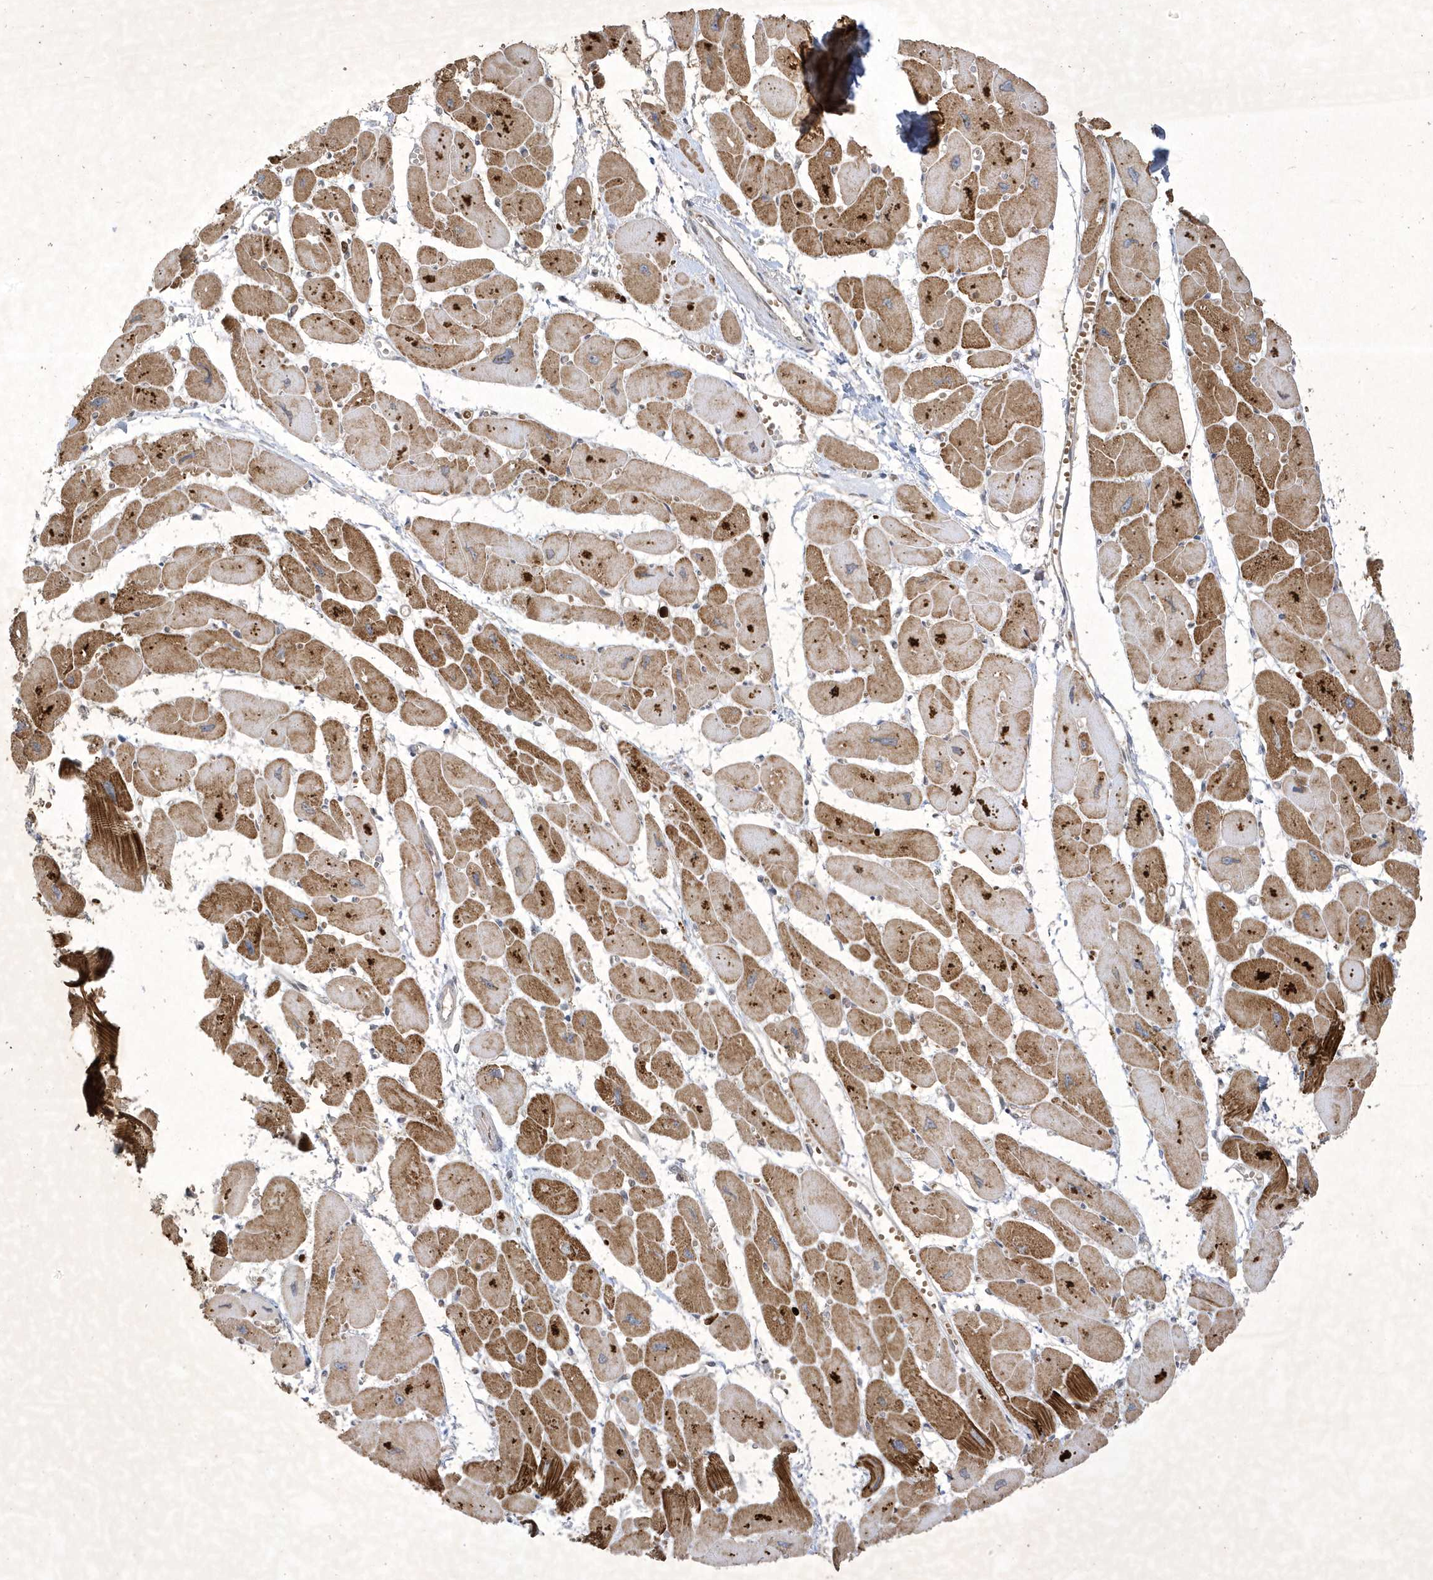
{"staining": {"intensity": "strong", "quantity": ">75%", "location": "cytoplasmic/membranous"}, "tissue": "heart muscle", "cell_type": "Cardiomyocytes", "image_type": "normal", "snomed": [{"axis": "morphology", "description": "Normal tissue, NOS"}, {"axis": "topography", "description": "Heart"}], "caption": "Immunohistochemical staining of unremarkable heart muscle reveals strong cytoplasmic/membranous protein expression in approximately >75% of cardiomyocytes.", "gene": "ZNF213", "patient": {"sex": "female", "age": 54}}